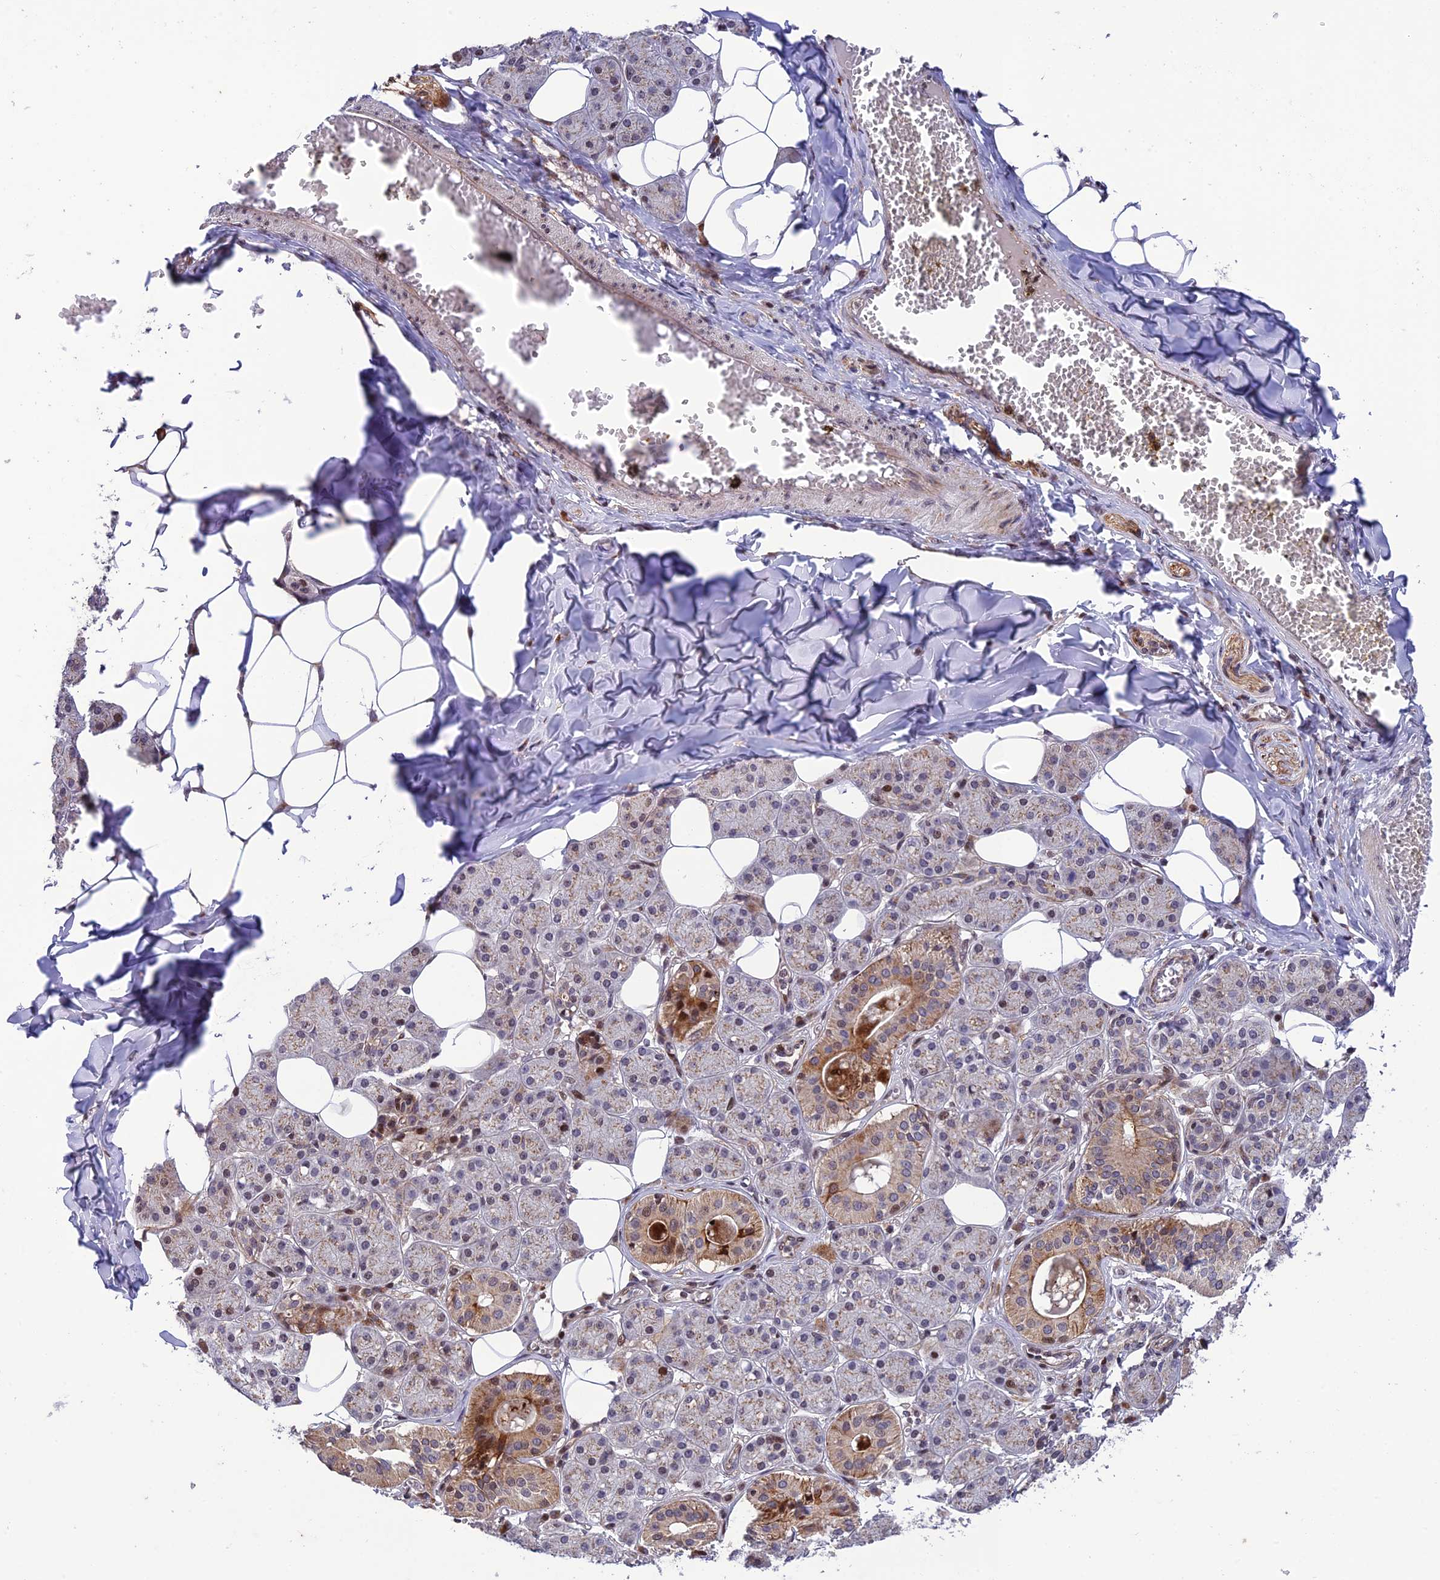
{"staining": {"intensity": "moderate", "quantity": "25%-75%", "location": "cytoplasmic/membranous,nuclear"}, "tissue": "salivary gland", "cell_type": "Glandular cells", "image_type": "normal", "snomed": [{"axis": "morphology", "description": "Normal tissue, NOS"}, {"axis": "topography", "description": "Salivary gland"}], "caption": "Immunohistochemistry of benign human salivary gland displays medium levels of moderate cytoplasmic/membranous,nuclear positivity in approximately 25%-75% of glandular cells. The protein of interest is stained brown, and the nuclei are stained in blue (DAB (3,3'-diaminobenzidine) IHC with brightfield microscopy, high magnification).", "gene": "SMIM7", "patient": {"sex": "female", "age": 33}}